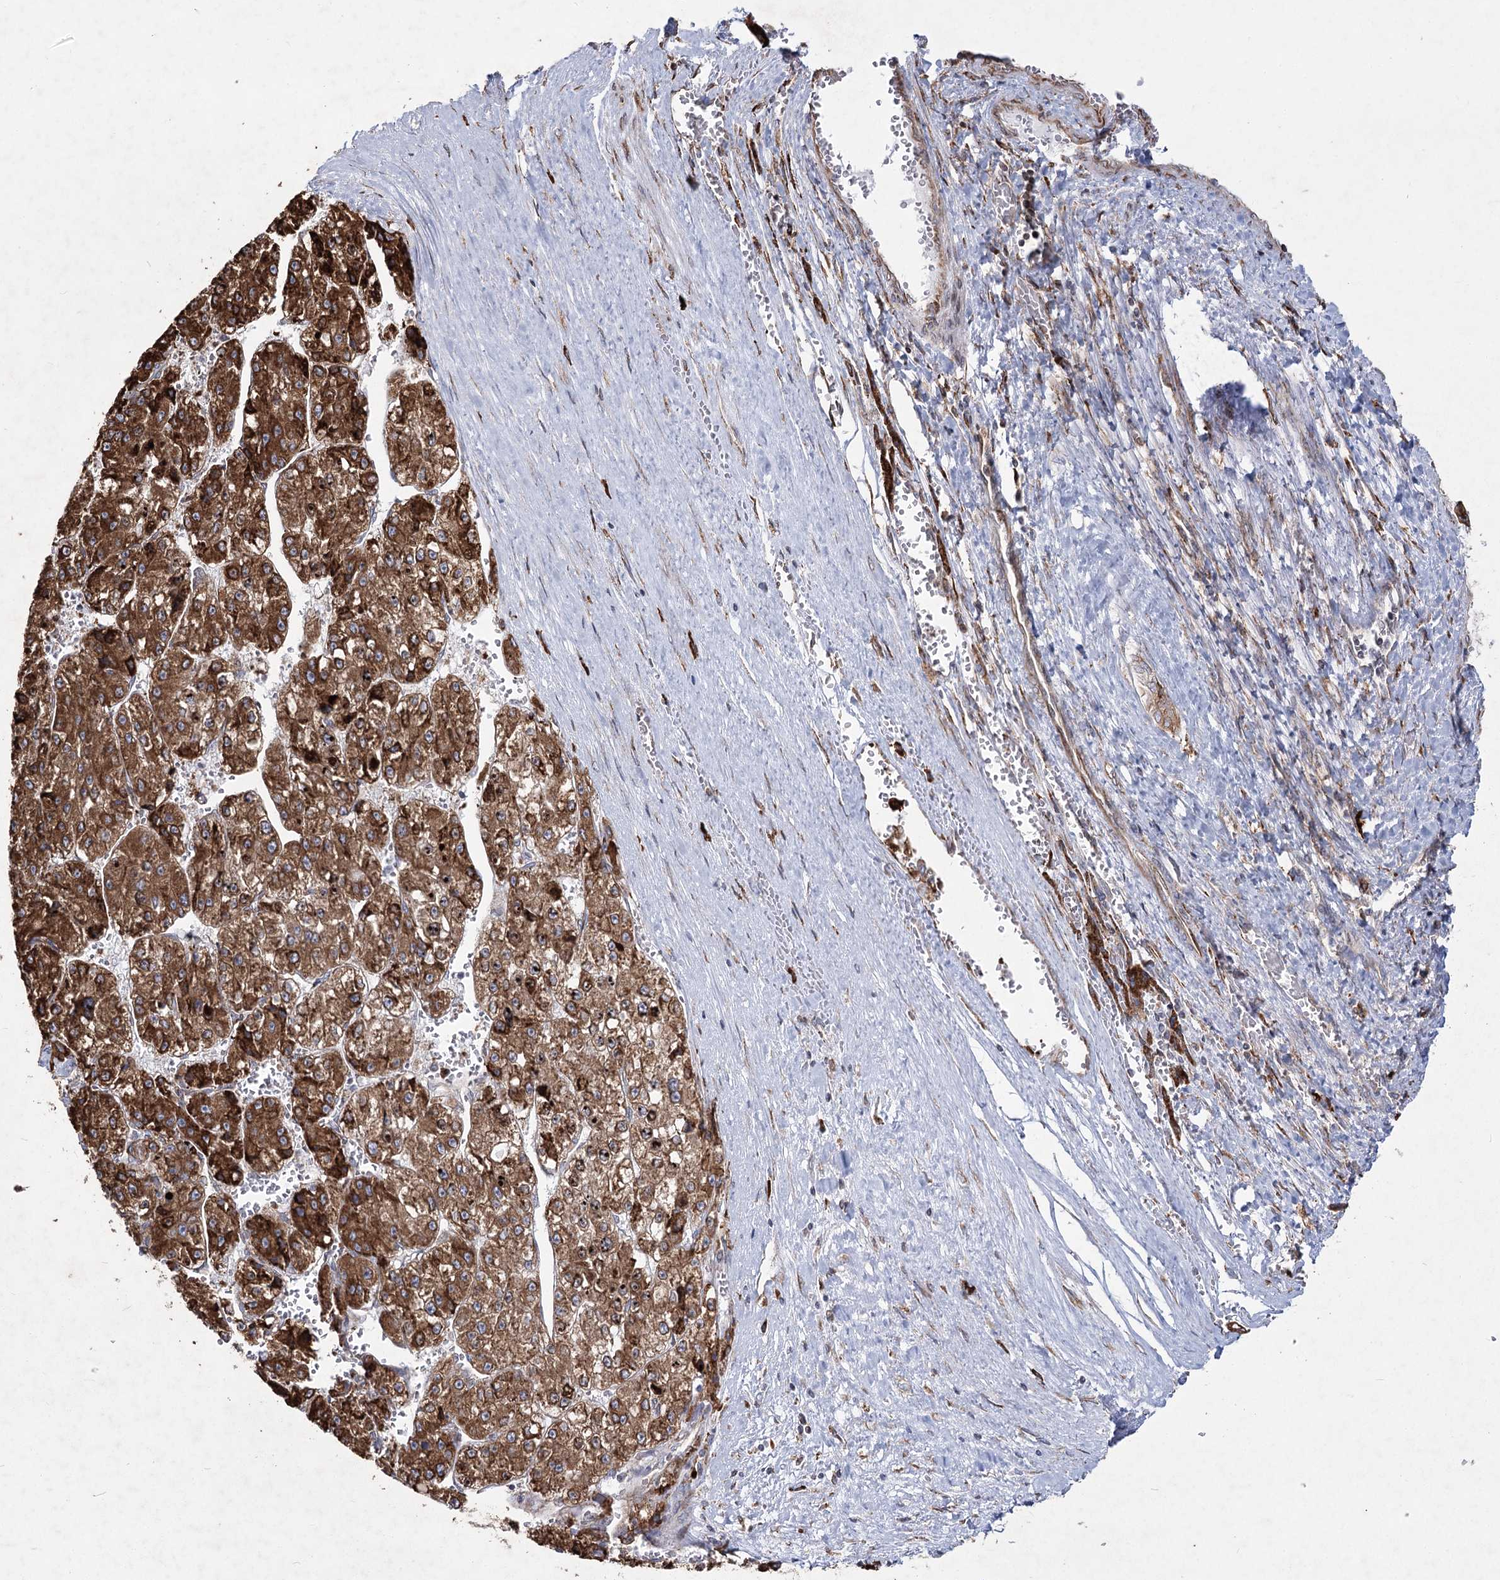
{"staining": {"intensity": "strong", "quantity": ">75%", "location": "cytoplasmic/membranous"}, "tissue": "liver cancer", "cell_type": "Tumor cells", "image_type": "cancer", "snomed": [{"axis": "morphology", "description": "Carcinoma, Hepatocellular, NOS"}, {"axis": "topography", "description": "Liver"}], "caption": "Human liver hepatocellular carcinoma stained with a brown dye reveals strong cytoplasmic/membranous positive staining in approximately >75% of tumor cells.", "gene": "NHLRC2", "patient": {"sex": "female", "age": 73}}